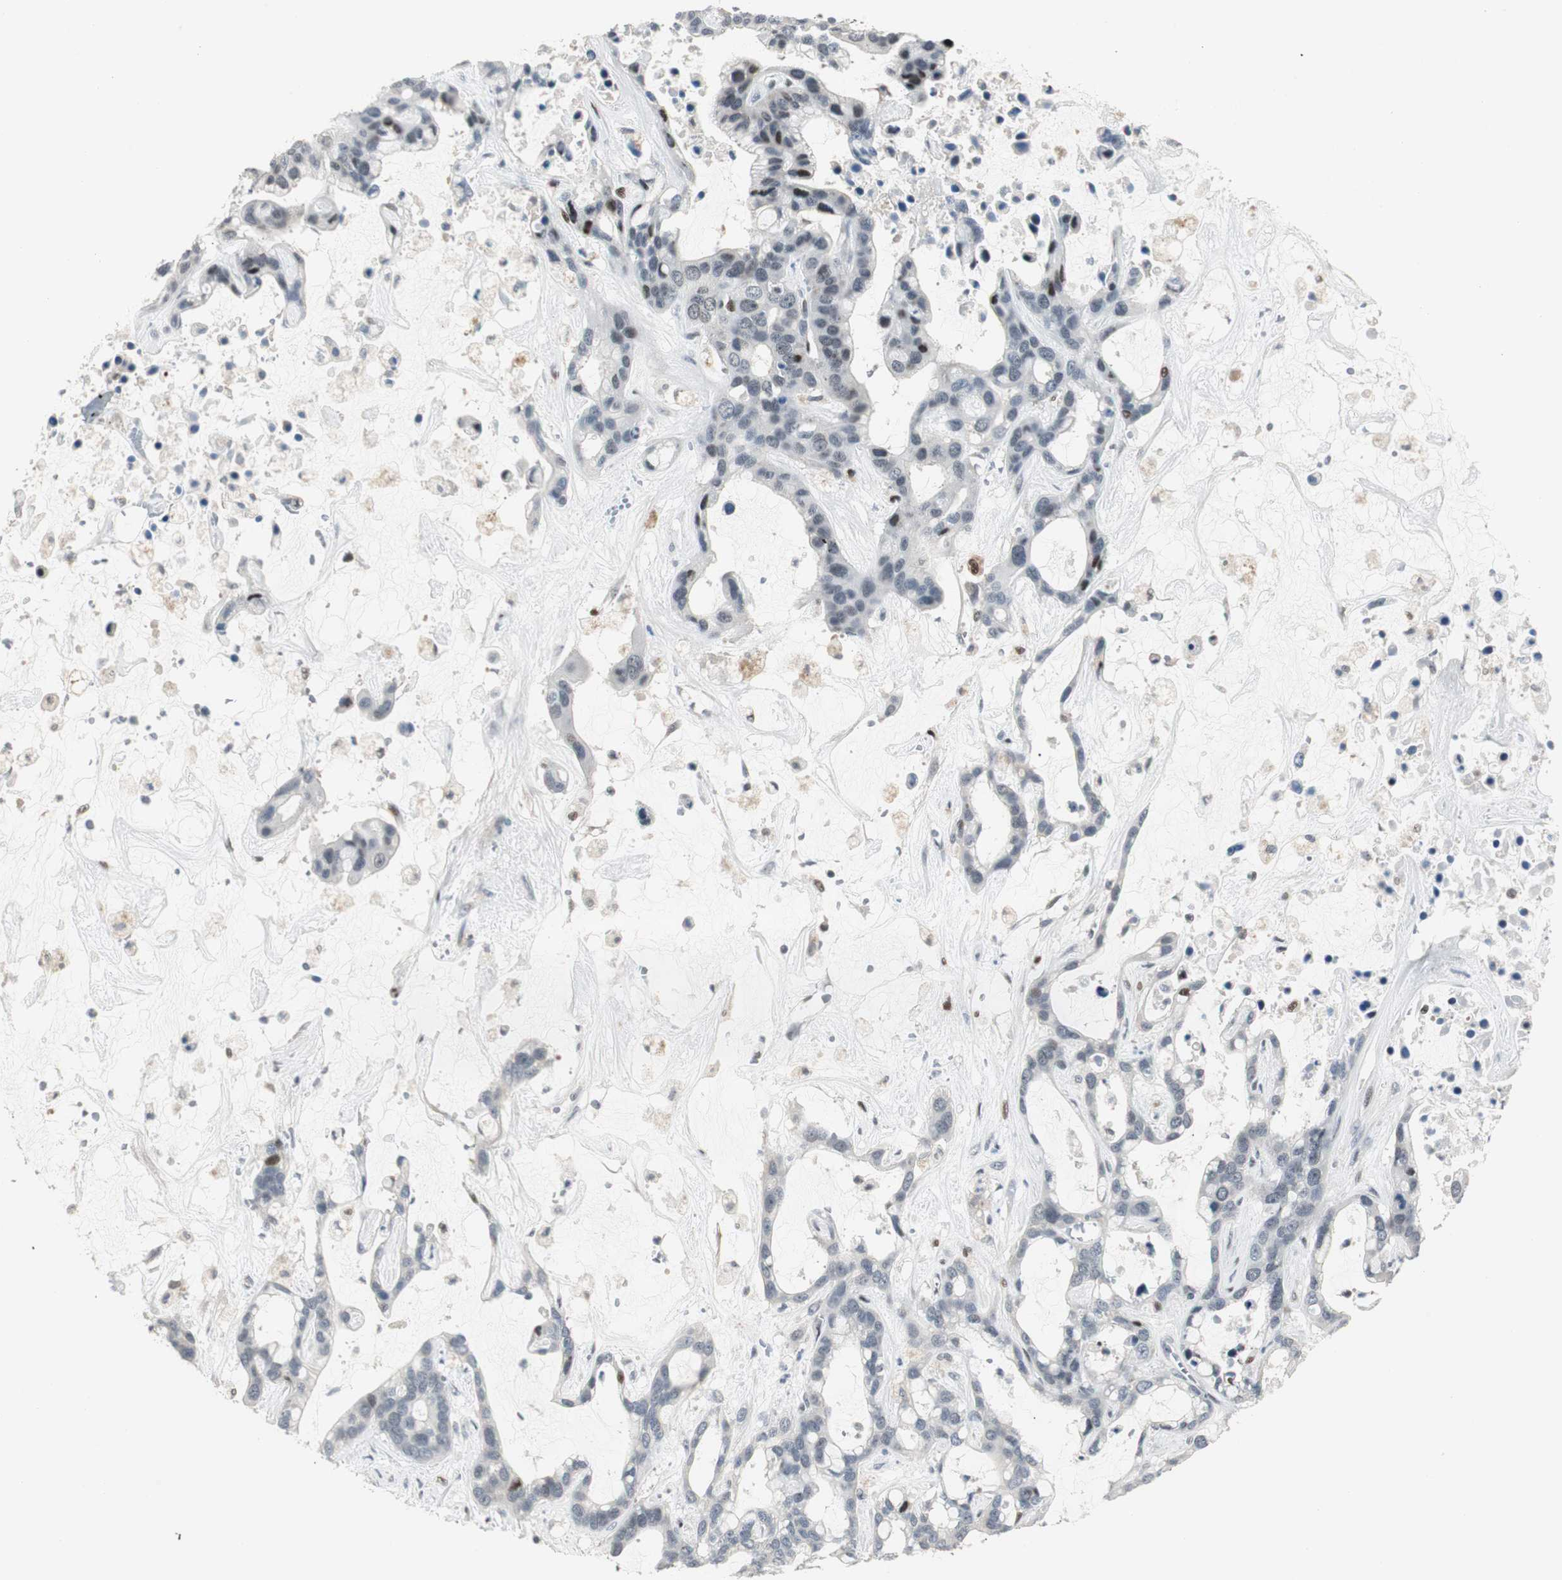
{"staining": {"intensity": "weak", "quantity": "<25%", "location": "nuclear"}, "tissue": "liver cancer", "cell_type": "Tumor cells", "image_type": "cancer", "snomed": [{"axis": "morphology", "description": "Cholangiocarcinoma"}, {"axis": "topography", "description": "Liver"}], "caption": "This image is of cholangiocarcinoma (liver) stained with IHC to label a protein in brown with the nuclei are counter-stained blue. There is no expression in tumor cells. (DAB IHC visualized using brightfield microscopy, high magnification).", "gene": "RAD1", "patient": {"sex": "female", "age": 65}}